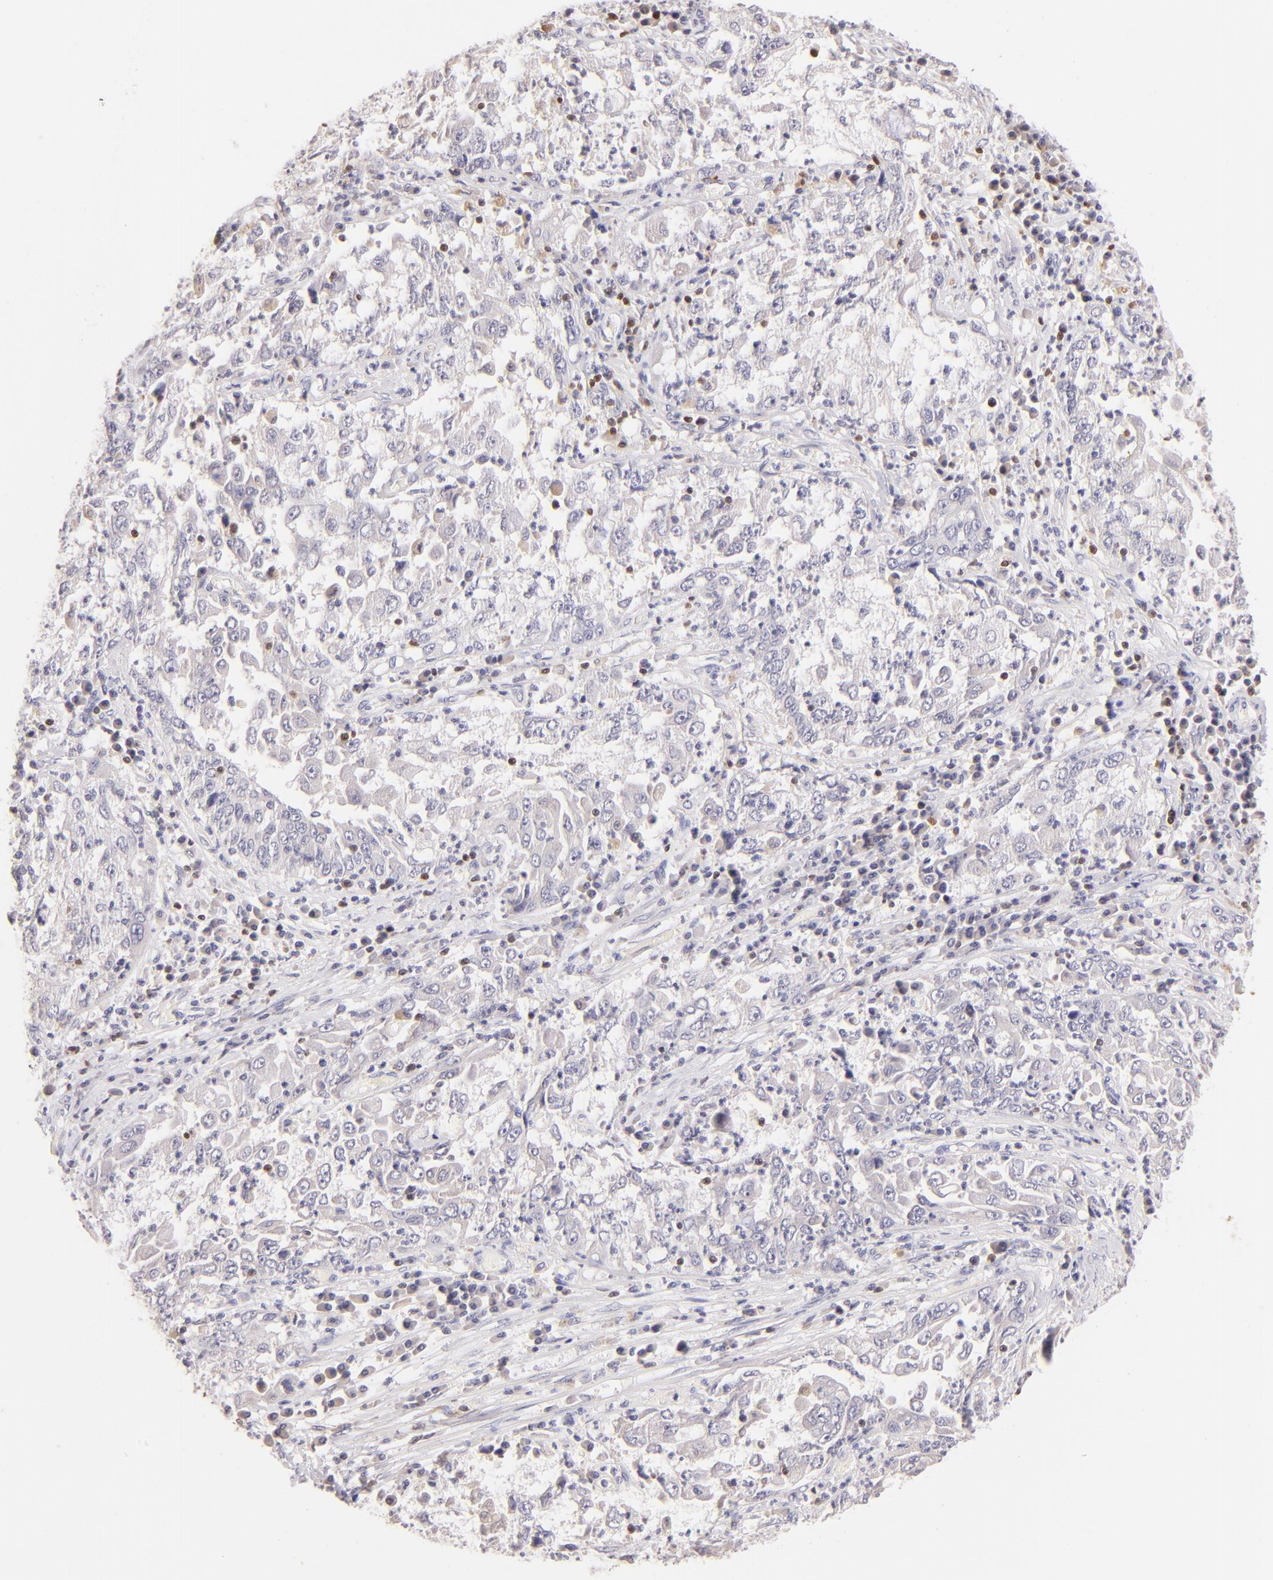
{"staining": {"intensity": "negative", "quantity": "none", "location": "none"}, "tissue": "cervical cancer", "cell_type": "Tumor cells", "image_type": "cancer", "snomed": [{"axis": "morphology", "description": "Squamous cell carcinoma, NOS"}, {"axis": "topography", "description": "Cervix"}], "caption": "Tumor cells are negative for protein expression in human cervical cancer.", "gene": "ZAP70", "patient": {"sex": "female", "age": 36}}